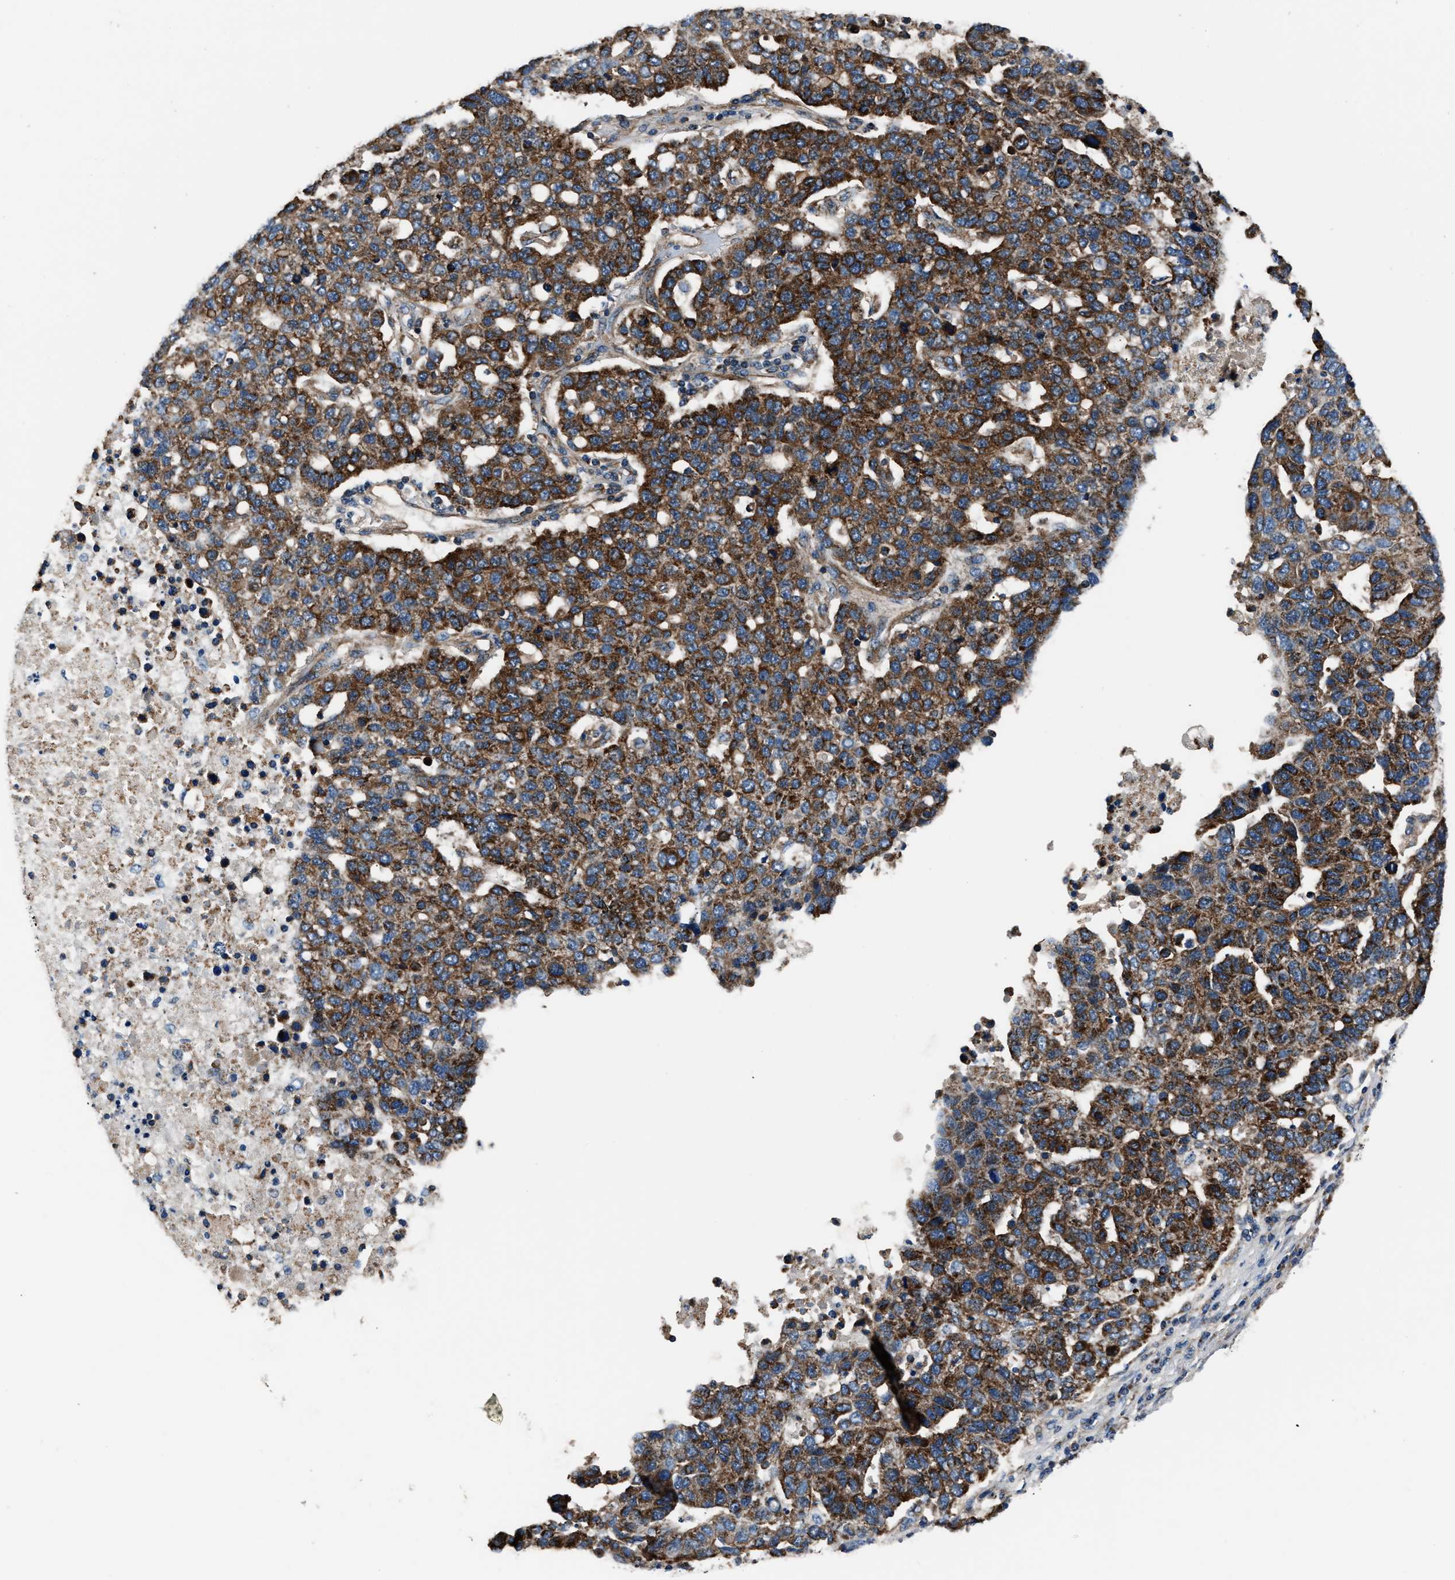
{"staining": {"intensity": "strong", "quantity": ">75%", "location": "cytoplasmic/membranous"}, "tissue": "pancreatic cancer", "cell_type": "Tumor cells", "image_type": "cancer", "snomed": [{"axis": "morphology", "description": "Adenocarcinoma, NOS"}, {"axis": "topography", "description": "Pancreas"}], "caption": "Human pancreatic cancer stained with a protein marker demonstrates strong staining in tumor cells.", "gene": "GGCT", "patient": {"sex": "female", "age": 61}}